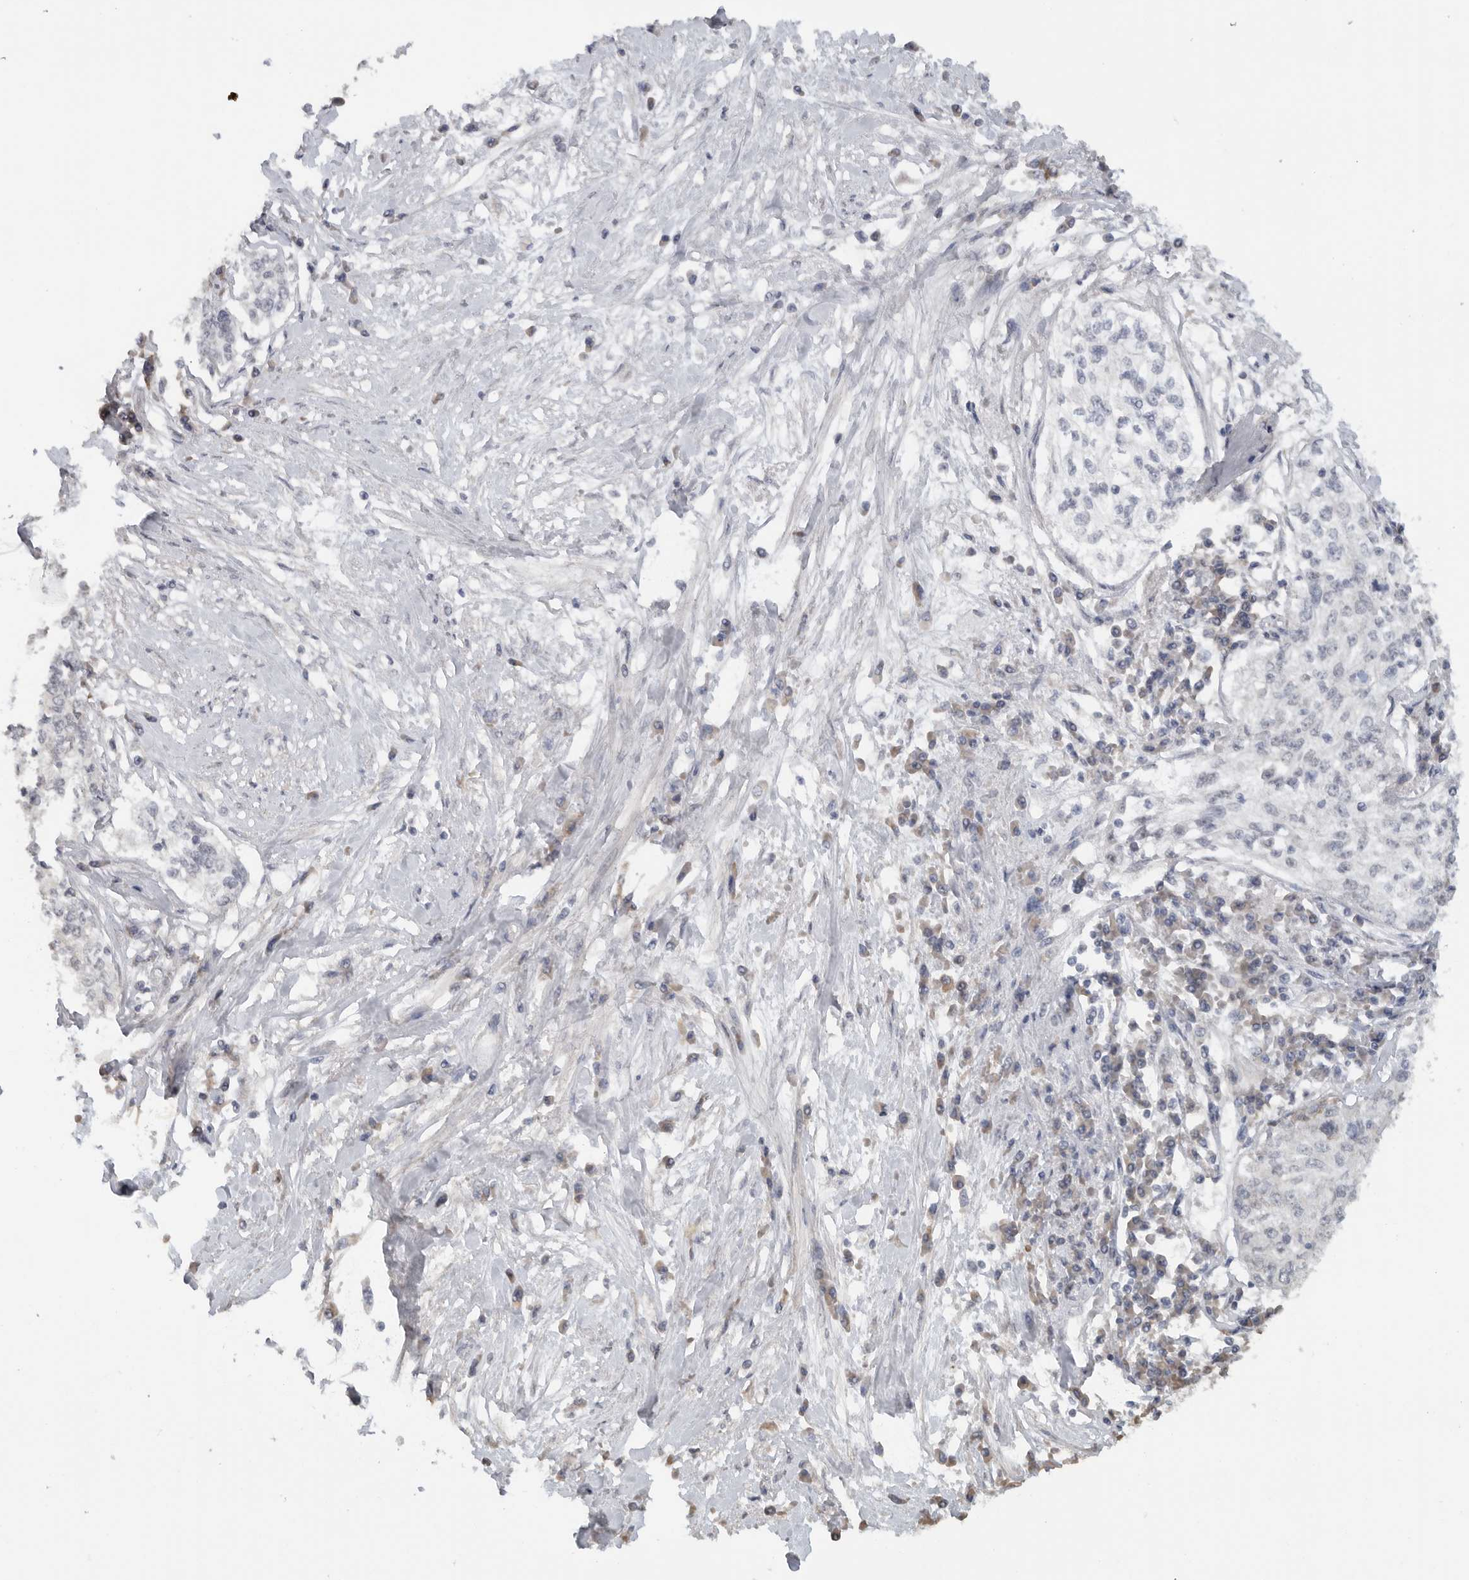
{"staining": {"intensity": "negative", "quantity": "none", "location": "none"}, "tissue": "cervical cancer", "cell_type": "Tumor cells", "image_type": "cancer", "snomed": [{"axis": "morphology", "description": "Squamous cell carcinoma, NOS"}, {"axis": "topography", "description": "Cervix"}], "caption": "Protein analysis of squamous cell carcinoma (cervical) displays no significant positivity in tumor cells.", "gene": "DYRK2", "patient": {"sex": "female", "age": 57}}